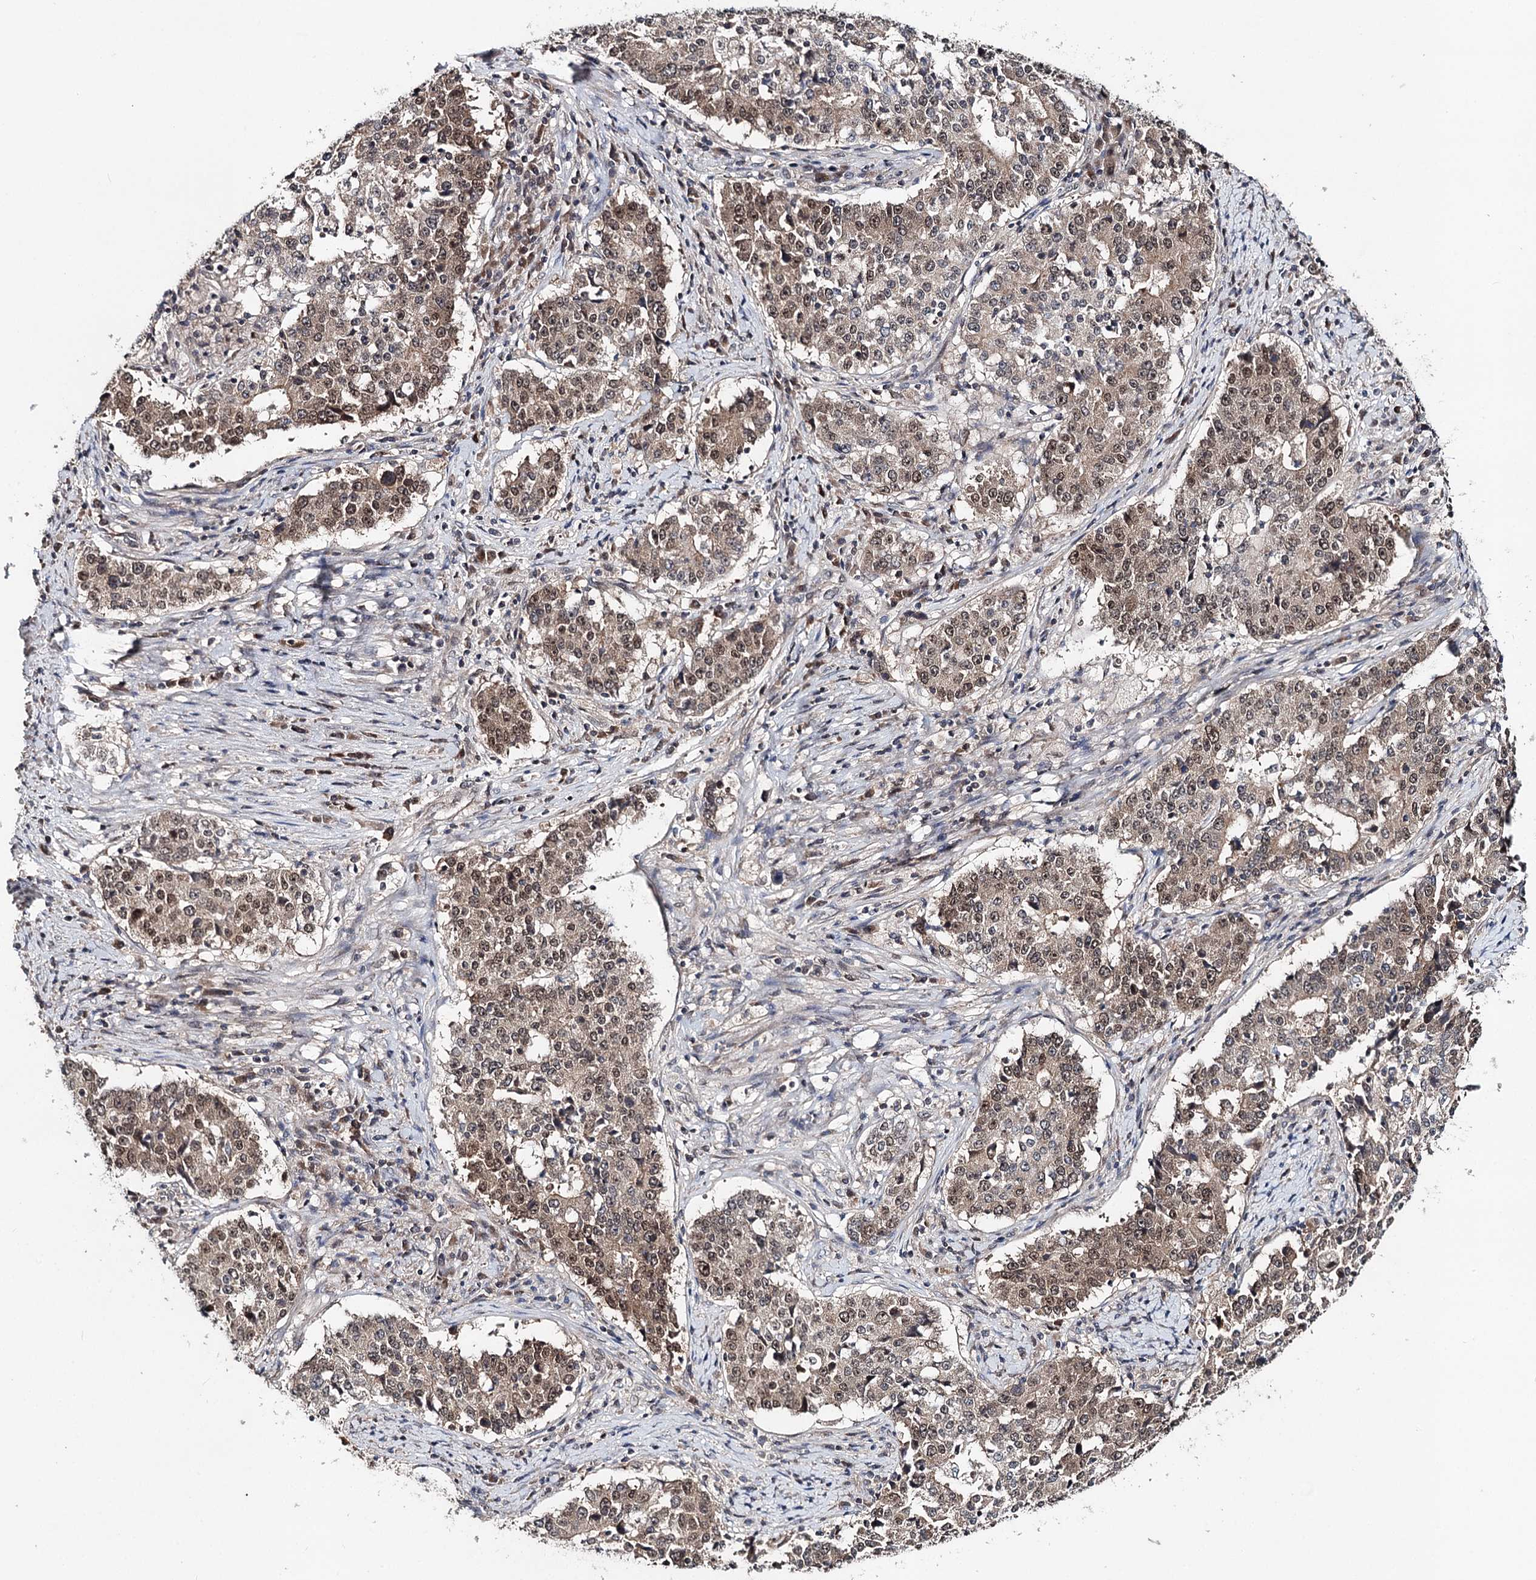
{"staining": {"intensity": "moderate", "quantity": ">75%", "location": "cytoplasmic/membranous,nuclear"}, "tissue": "stomach cancer", "cell_type": "Tumor cells", "image_type": "cancer", "snomed": [{"axis": "morphology", "description": "Adenocarcinoma, NOS"}, {"axis": "topography", "description": "Stomach"}], "caption": "Immunohistochemical staining of stomach adenocarcinoma demonstrates moderate cytoplasmic/membranous and nuclear protein positivity in approximately >75% of tumor cells.", "gene": "NOPCHAP1", "patient": {"sex": "male", "age": 59}}